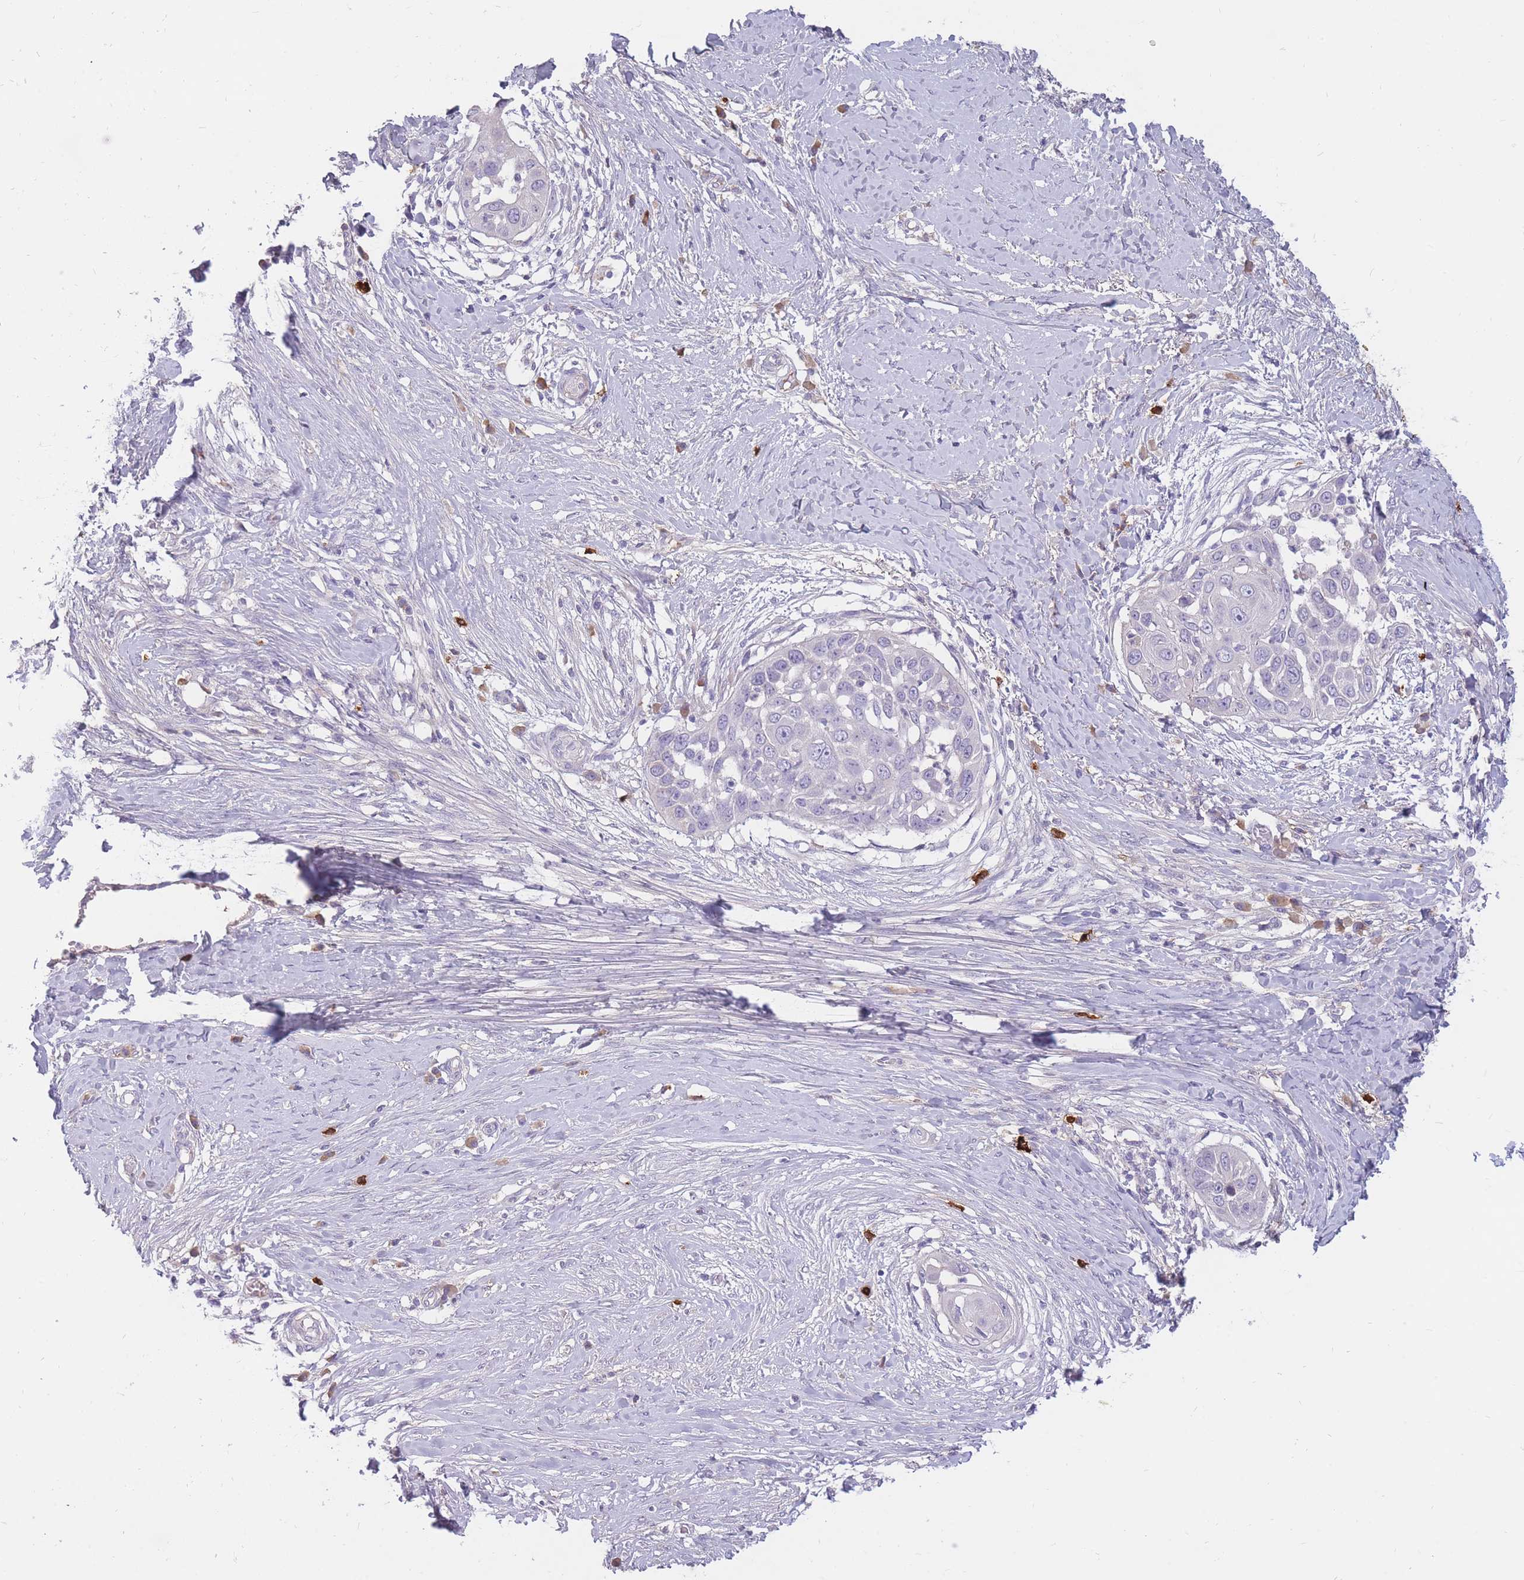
{"staining": {"intensity": "negative", "quantity": "none", "location": "none"}, "tissue": "skin cancer", "cell_type": "Tumor cells", "image_type": "cancer", "snomed": [{"axis": "morphology", "description": "Squamous cell carcinoma, NOS"}, {"axis": "topography", "description": "Skin"}], "caption": "This is an immunohistochemistry image of human skin cancer (squamous cell carcinoma). There is no expression in tumor cells.", "gene": "TPSD1", "patient": {"sex": "female", "age": 44}}